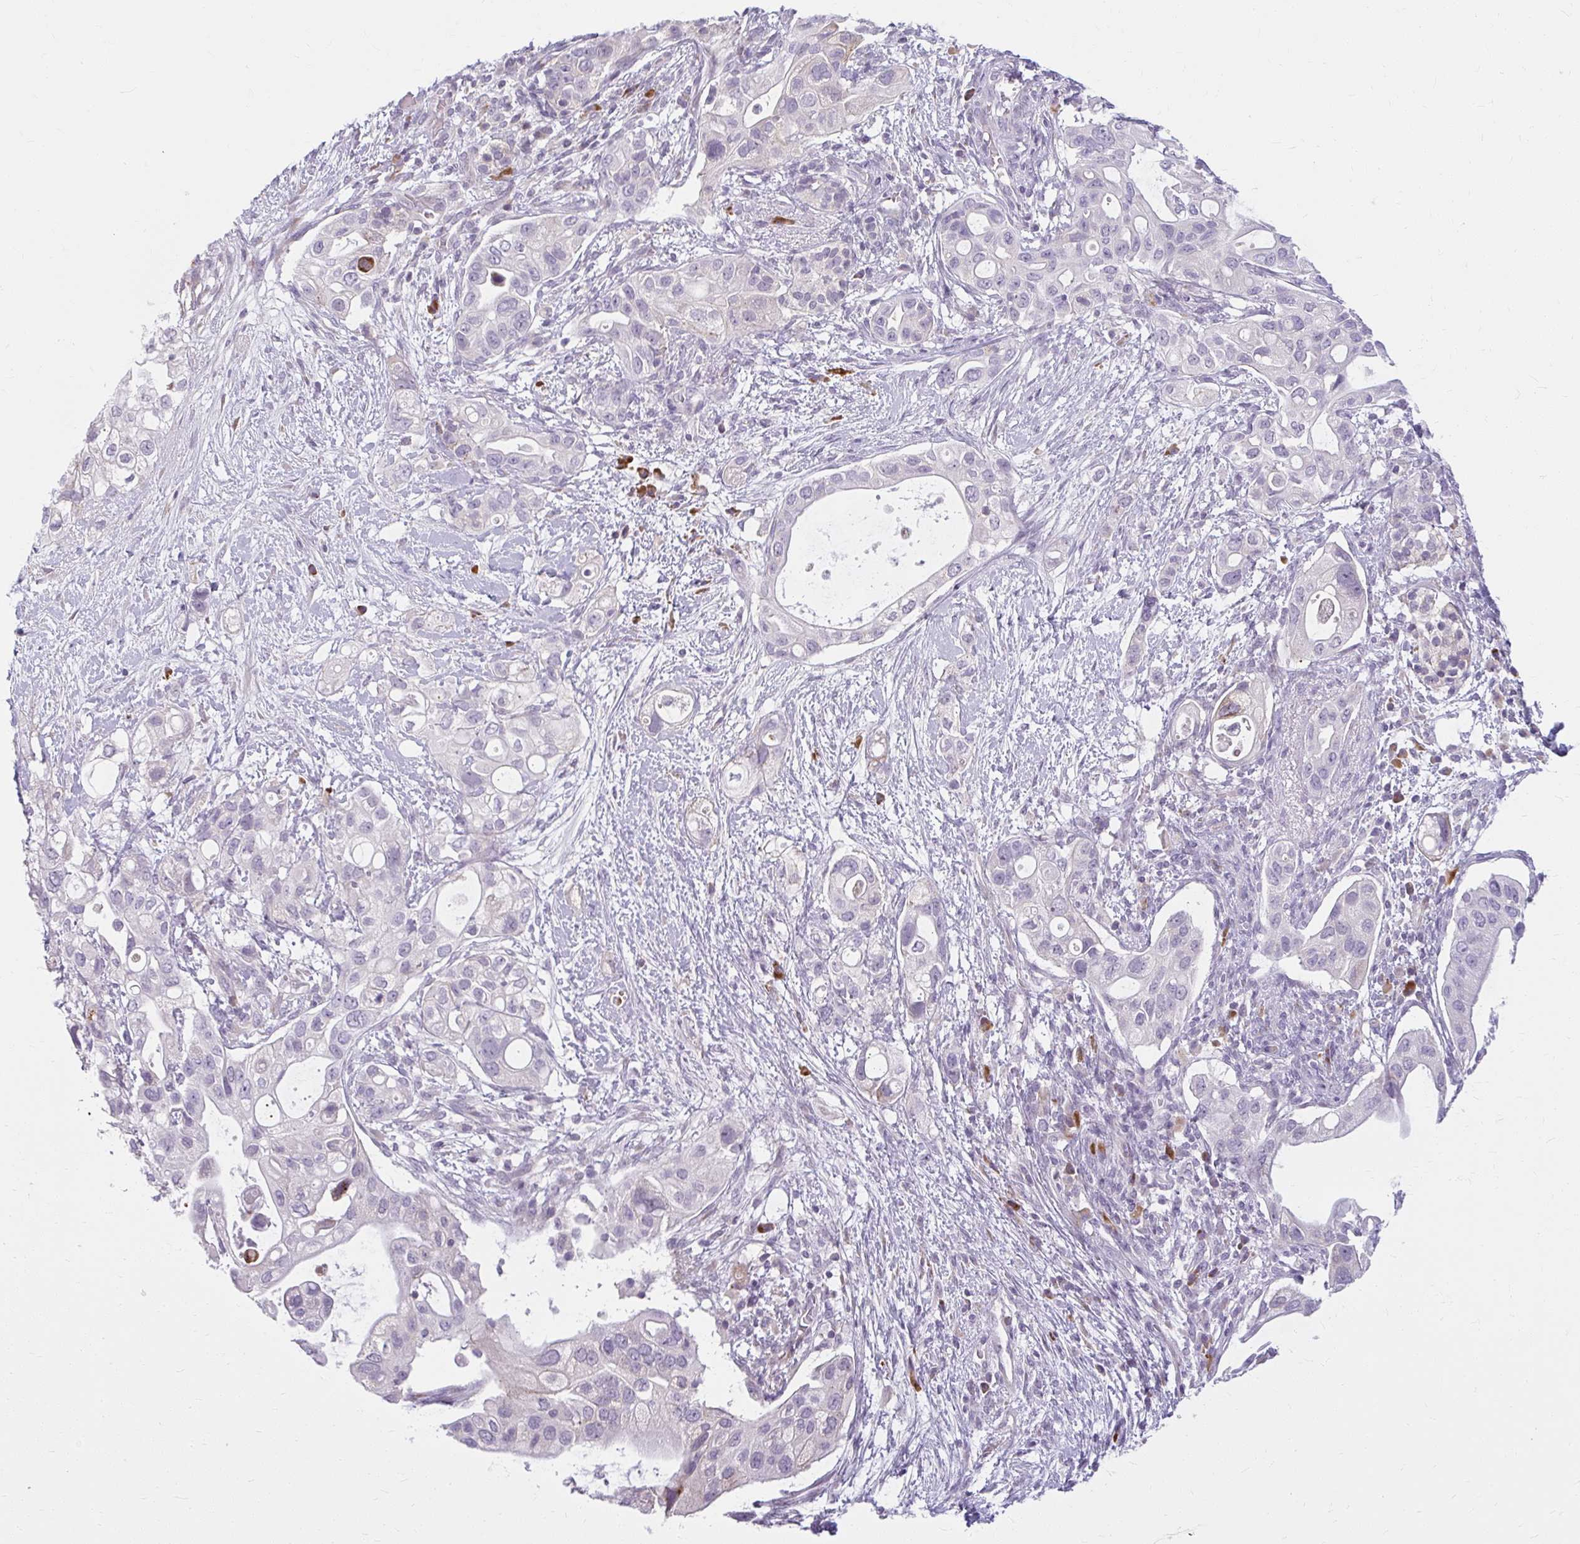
{"staining": {"intensity": "negative", "quantity": "none", "location": "none"}, "tissue": "pancreatic cancer", "cell_type": "Tumor cells", "image_type": "cancer", "snomed": [{"axis": "morphology", "description": "Adenocarcinoma, NOS"}, {"axis": "topography", "description": "Pancreas"}], "caption": "Immunohistochemical staining of pancreatic cancer demonstrates no significant staining in tumor cells.", "gene": "ZFYVE26", "patient": {"sex": "female", "age": 72}}